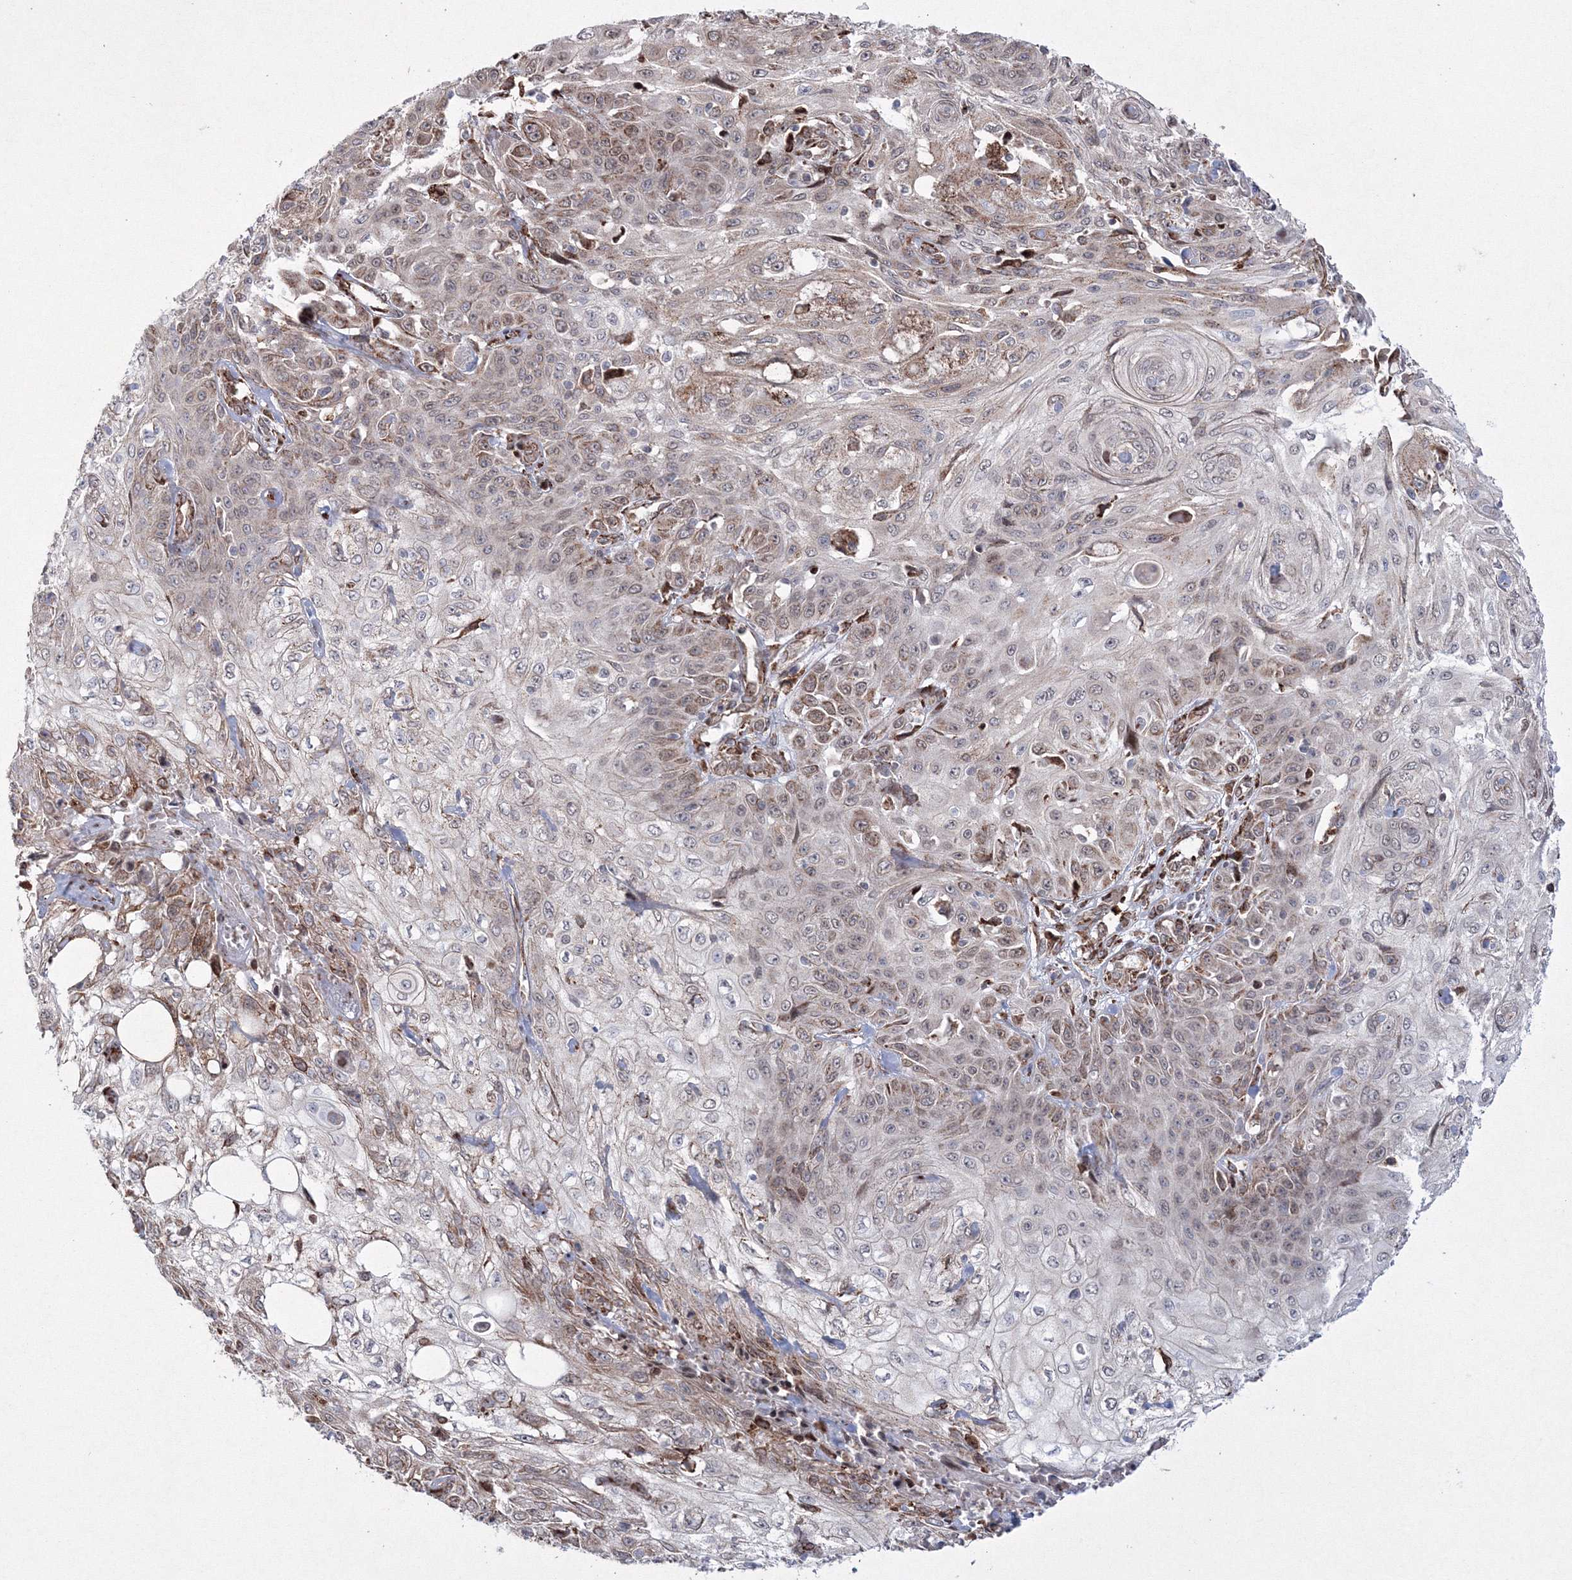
{"staining": {"intensity": "weak", "quantity": "25%-75%", "location": "nuclear"}, "tissue": "skin cancer", "cell_type": "Tumor cells", "image_type": "cancer", "snomed": [{"axis": "morphology", "description": "Squamous cell carcinoma, NOS"}, {"axis": "morphology", "description": "Squamous cell carcinoma, metastatic, NOS"}, {"axis": "topography", "description": "Skin"}, {"axis": "topography", "description": "Lymph node"}], "caption": "Protein staining of skin cancer tissue reveals weak nuclear positivity in about 25%-75% of tumor cells.", "gene": "EFCAB12", "patient": {"sex": "male", "age": 75}}